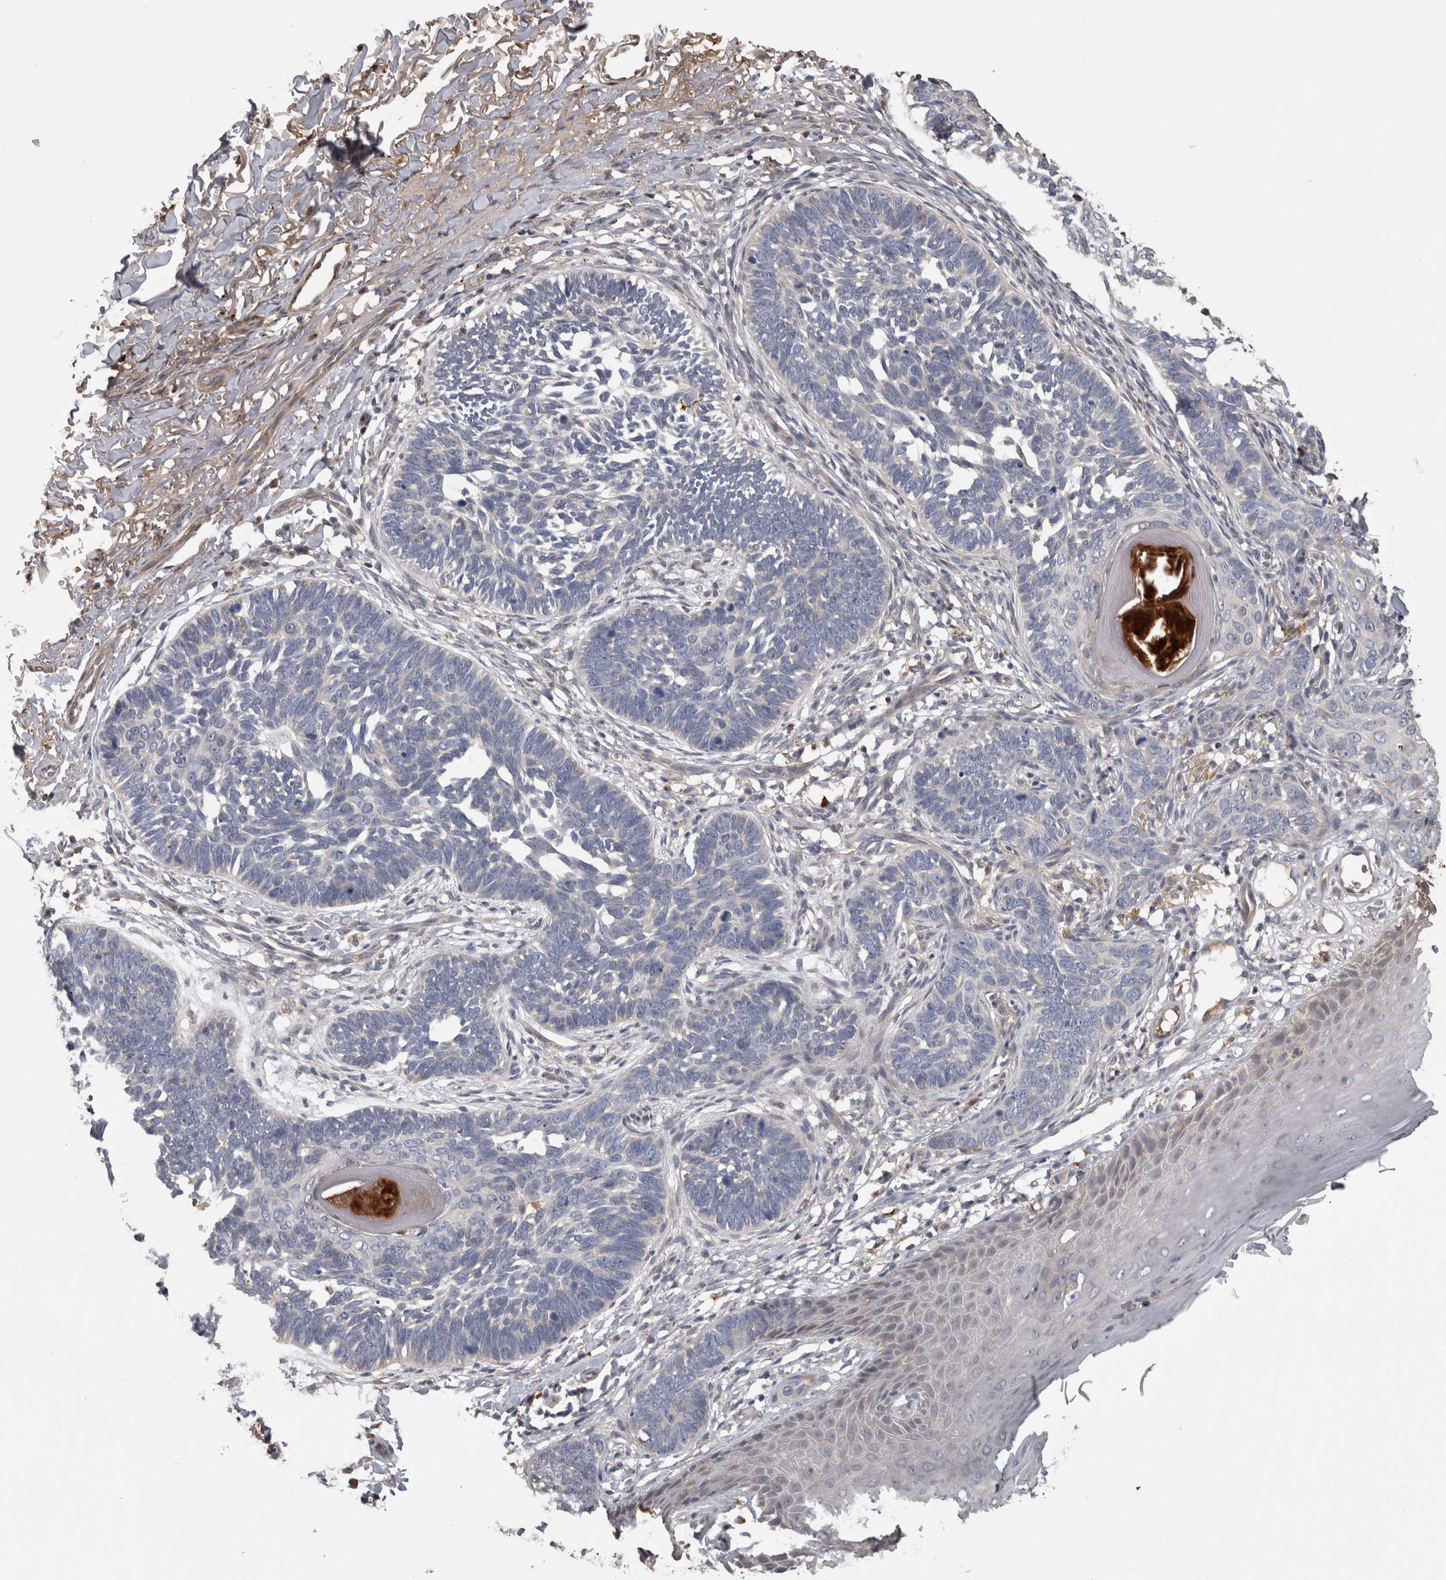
{"staining": {"intensity": "negative", "quantity": "none", "location": "none"}, "tissue": "skin cancer", "cell_type": "Tumor cells", "image_type": "cancer", "snomed": [{"axis": "morphology", "description": "Normal tissue, NOS"}, {"axis": "morphology", "description": "Basal cell carcinoma"}, {"axis": "topography", "description": "Skin"}], "caption": "There is no significant positivity in tumor cells of skin cancer (basal cell carcinoma). (Stains: DAB immunohistochemistry (IHC) with hematoxylin counter stain, Microscopy: brightfield microscopy at high magnification).", "gene": "STC1", "patient": {"sex": "male", "age": 77}}